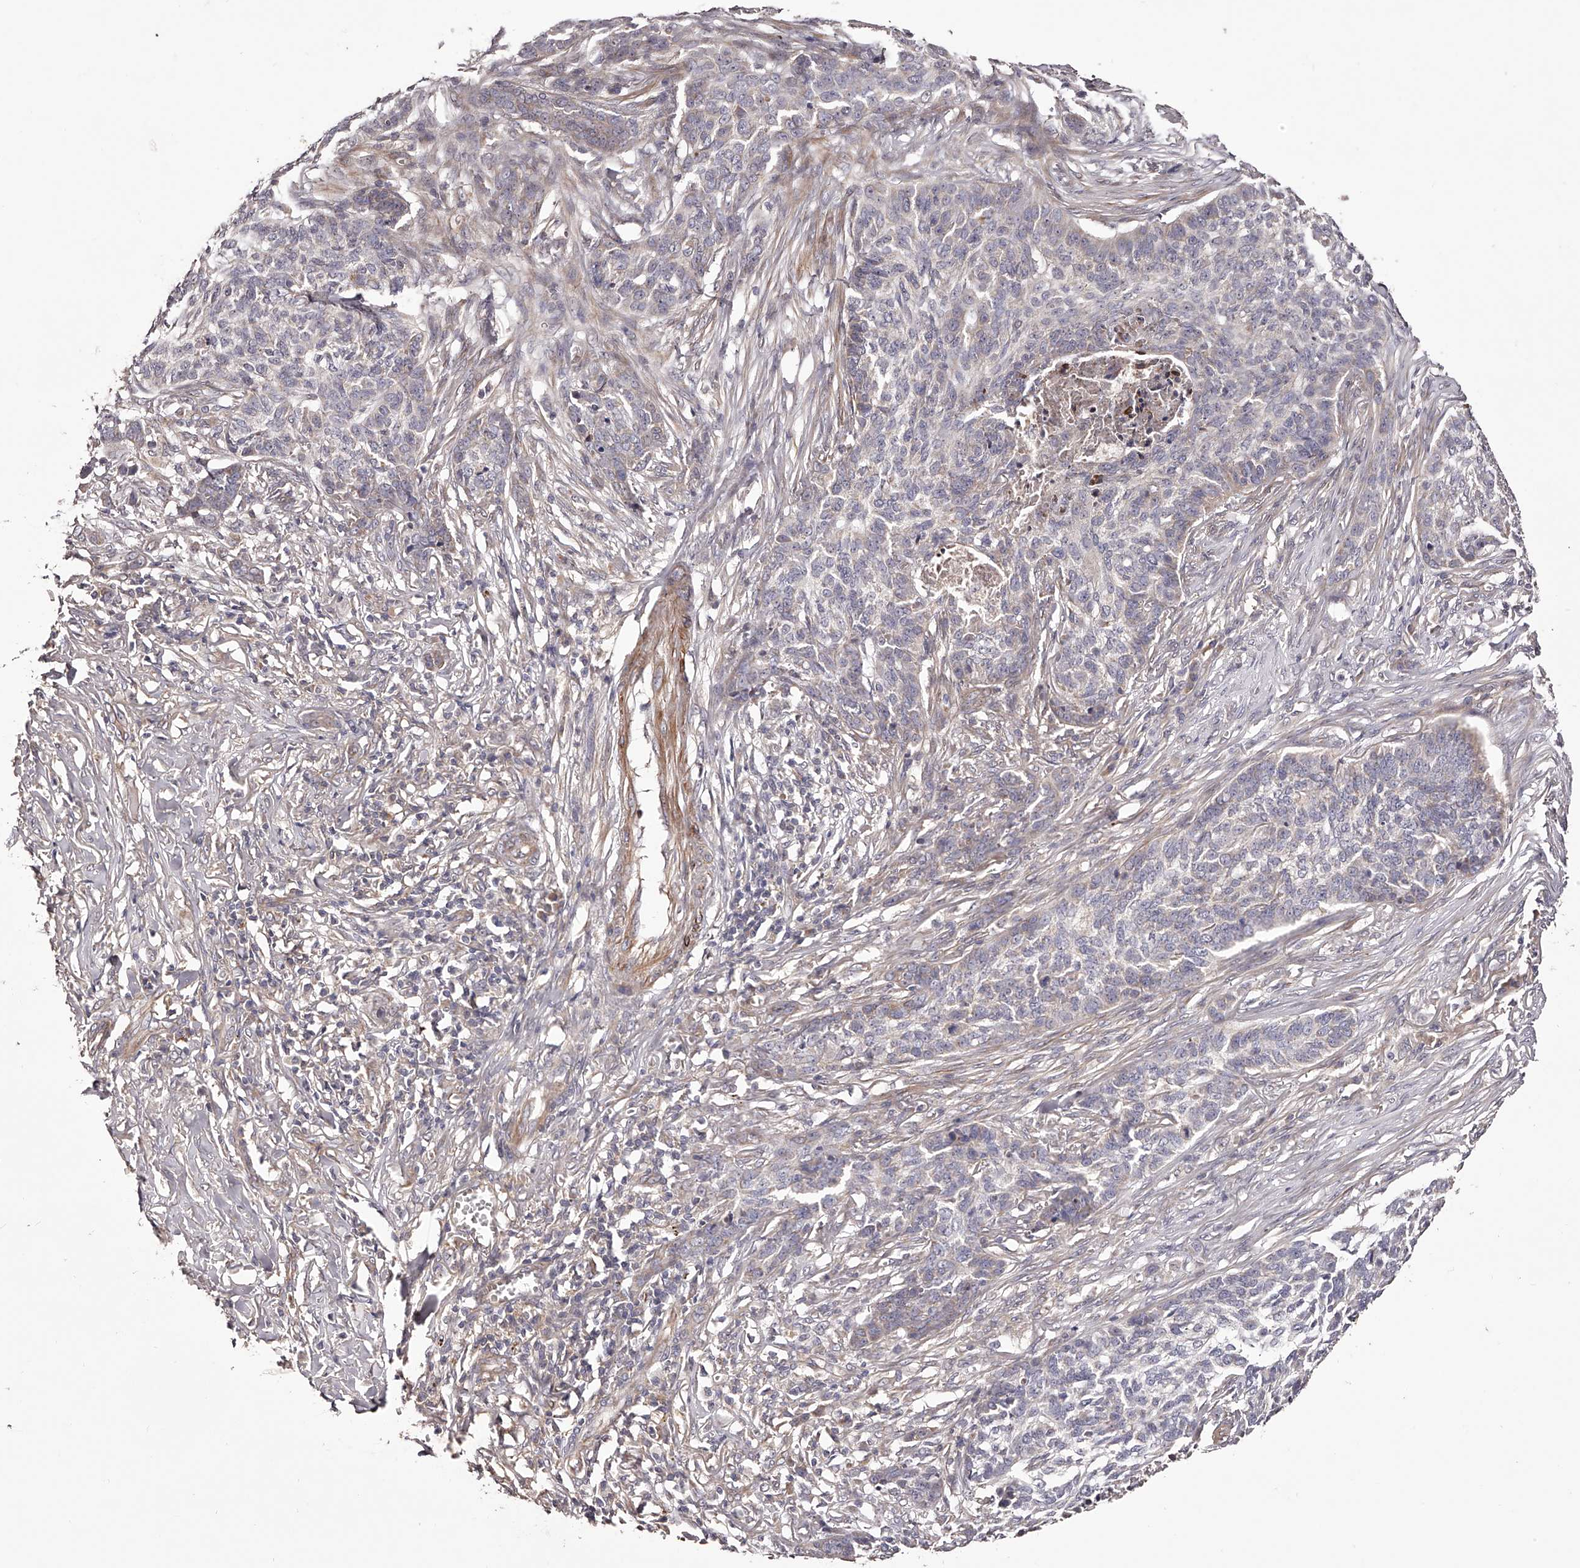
{"staining": {"intensity": "weak", "quantity": "25%-75%", "location": "cytoplasmic/membranous"}, "tissue": "skin cancer", "cell_type": "Tumor cells", "image_type": "cancer", "snomed": [{"axis": "morphology", "description": "Basal cell carcinoma"}, {"axis": "topography", "description": "Skin"}], "caption": "Immunohistochemical staining of skin cancer exhibits weak cytoplasmic/membranous protein staining in about 25%-75% of tumor cells. (DAB (3,3'-diaminobenzidine) IHC with brightfield microscopy, high magnification).", "gene": "ODF2L", "patient": {"sex": "male", "age": 85}}